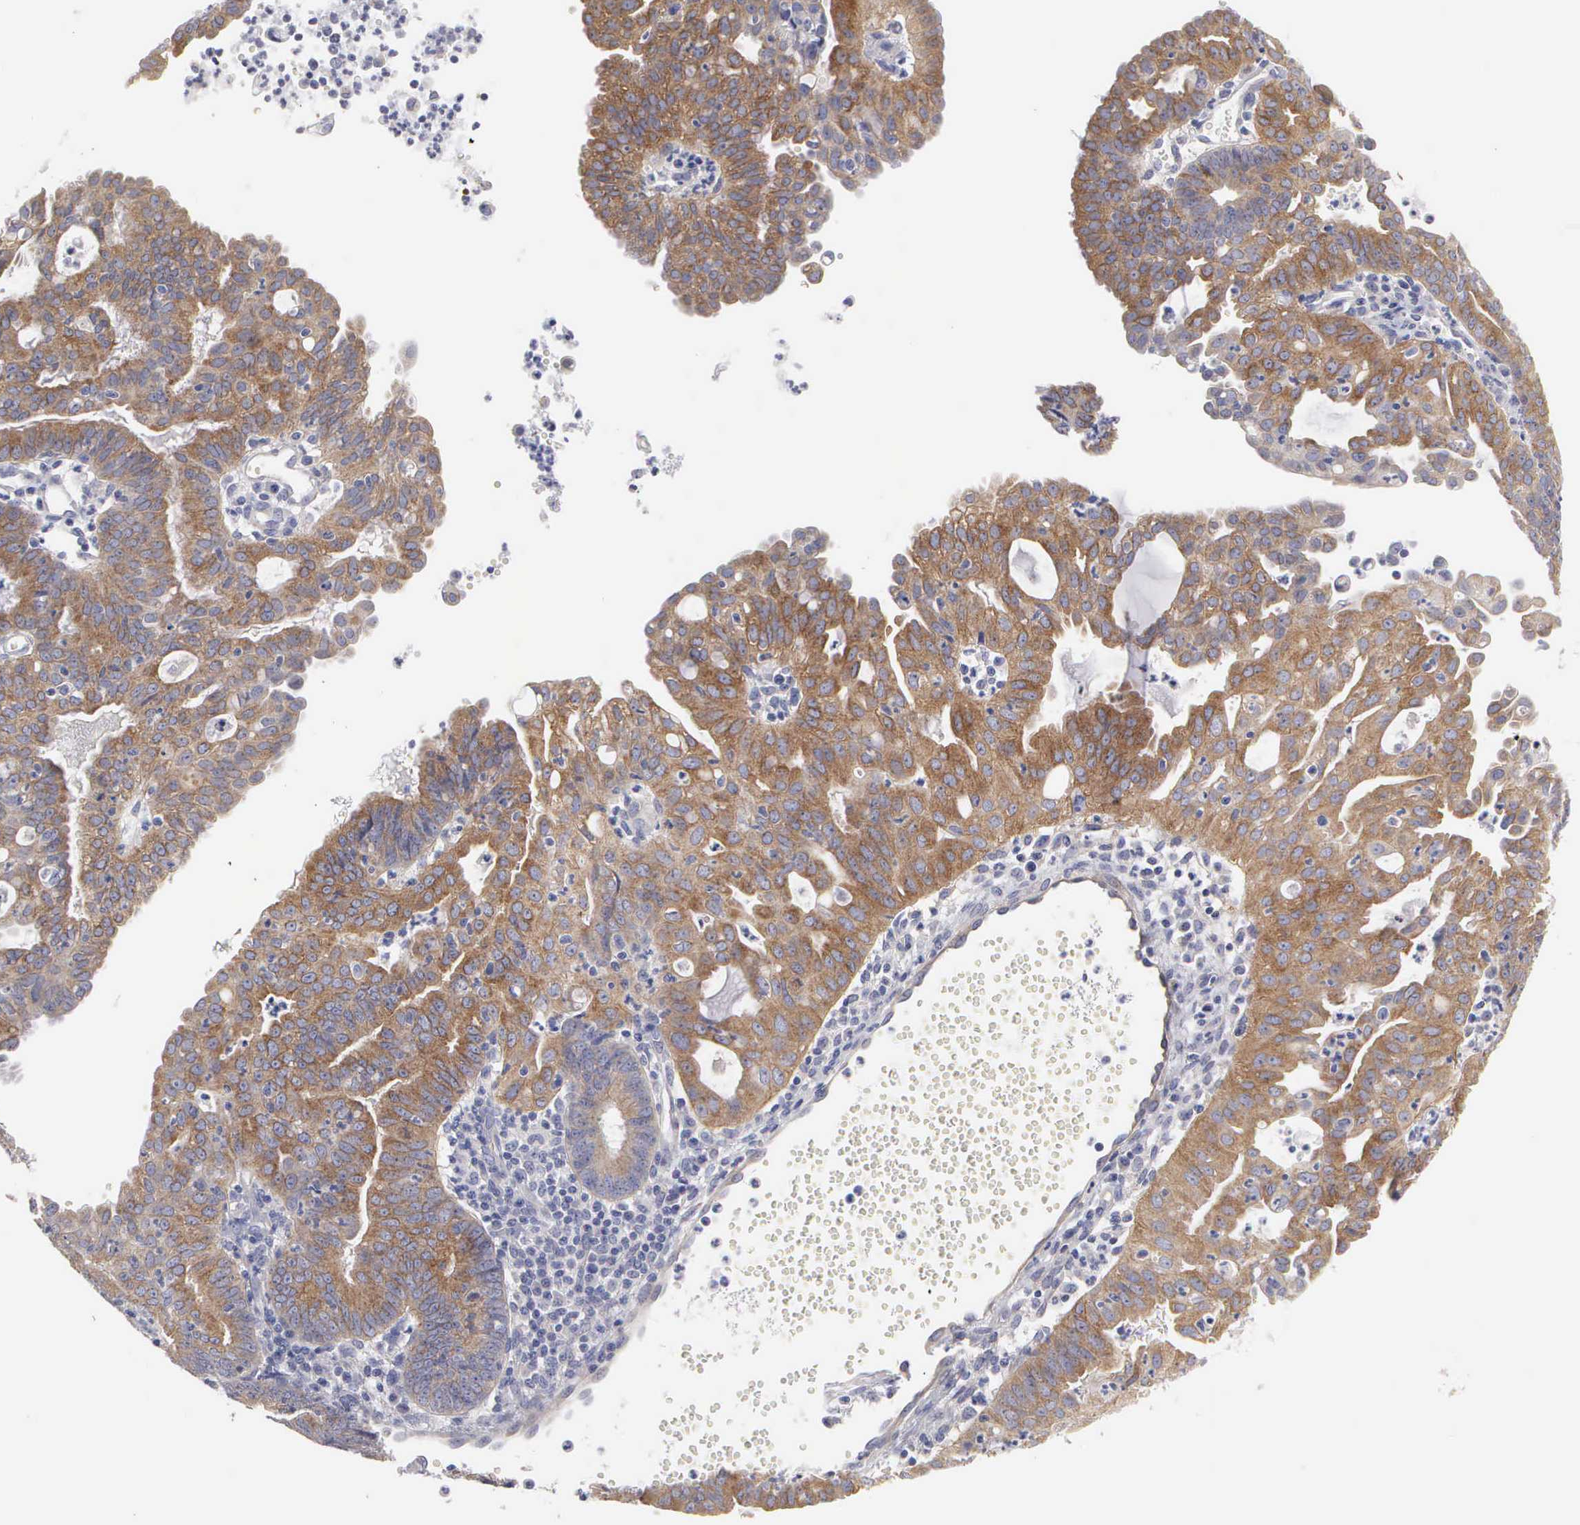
{"staining": {"intensity": "moderate", "quantity": ">75%", "location": "cytoplasmic/membranous"}, "tissue": "endometrial cancer", "cell_type": "Tumor cells", "image_type": "cancer", "snomed": [{"axis": "morphology", "description": "Adenocarcinoma, NOS"}, {"axis": "topography", "description": "Endometrium"}], "caption": "Immunohistochemistry (IHC) image of neoplastic tissue: endometrial cancer stained using immunohistochemistry (IHC) reveals medium levels of moderate protein expression localized specifically in the cytoplasmic/membranous of tumor cells, appearing as a cytoplasmic/membranous brown color.", "gene": "CEP170B", "patient": {"sex": "female", "age": 60}}